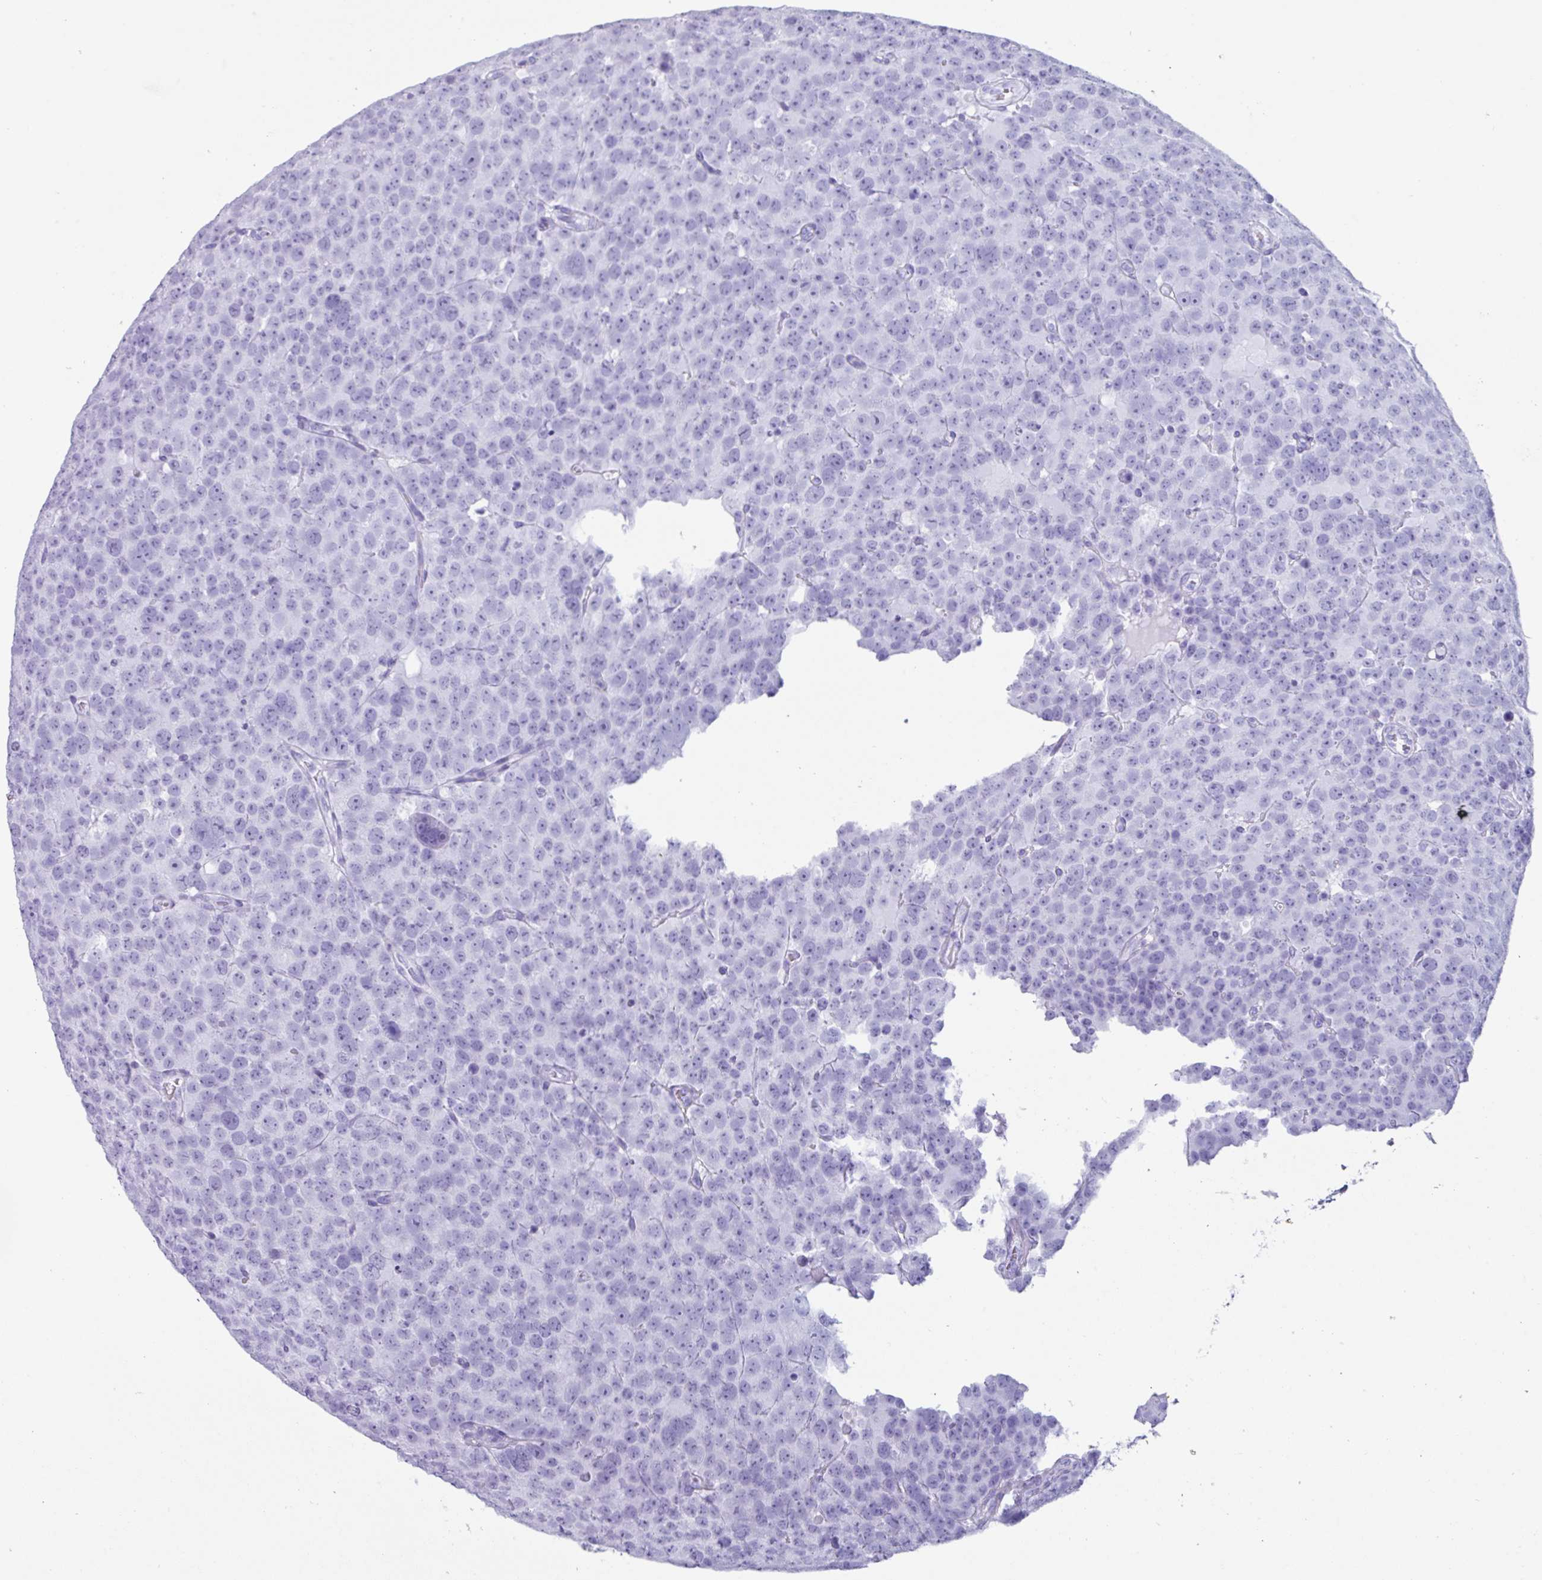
{"staining": {"intensity": "negative", "quantity": "none", "location": "none"}, "tissue": "testis cancer", "cell_type": "Tumor cells", "image_type": "cancer", "snomed": [{"axis": "morphology", "description": "Seminoma, NOS"}, {"axis": "topography", "description": "Testis"}], "caption": "Immunohistochemical staining of human seminoma (testis) exhibits no significant staining in tumor cells. The staining was performed using DAB to visualize the protein expression in brown, while the nuclei were stained in blue with hematoxylin (Magnification: 20x).", "gene": "NCCRP1", "patient": {"sex": "male", "age": 71}}